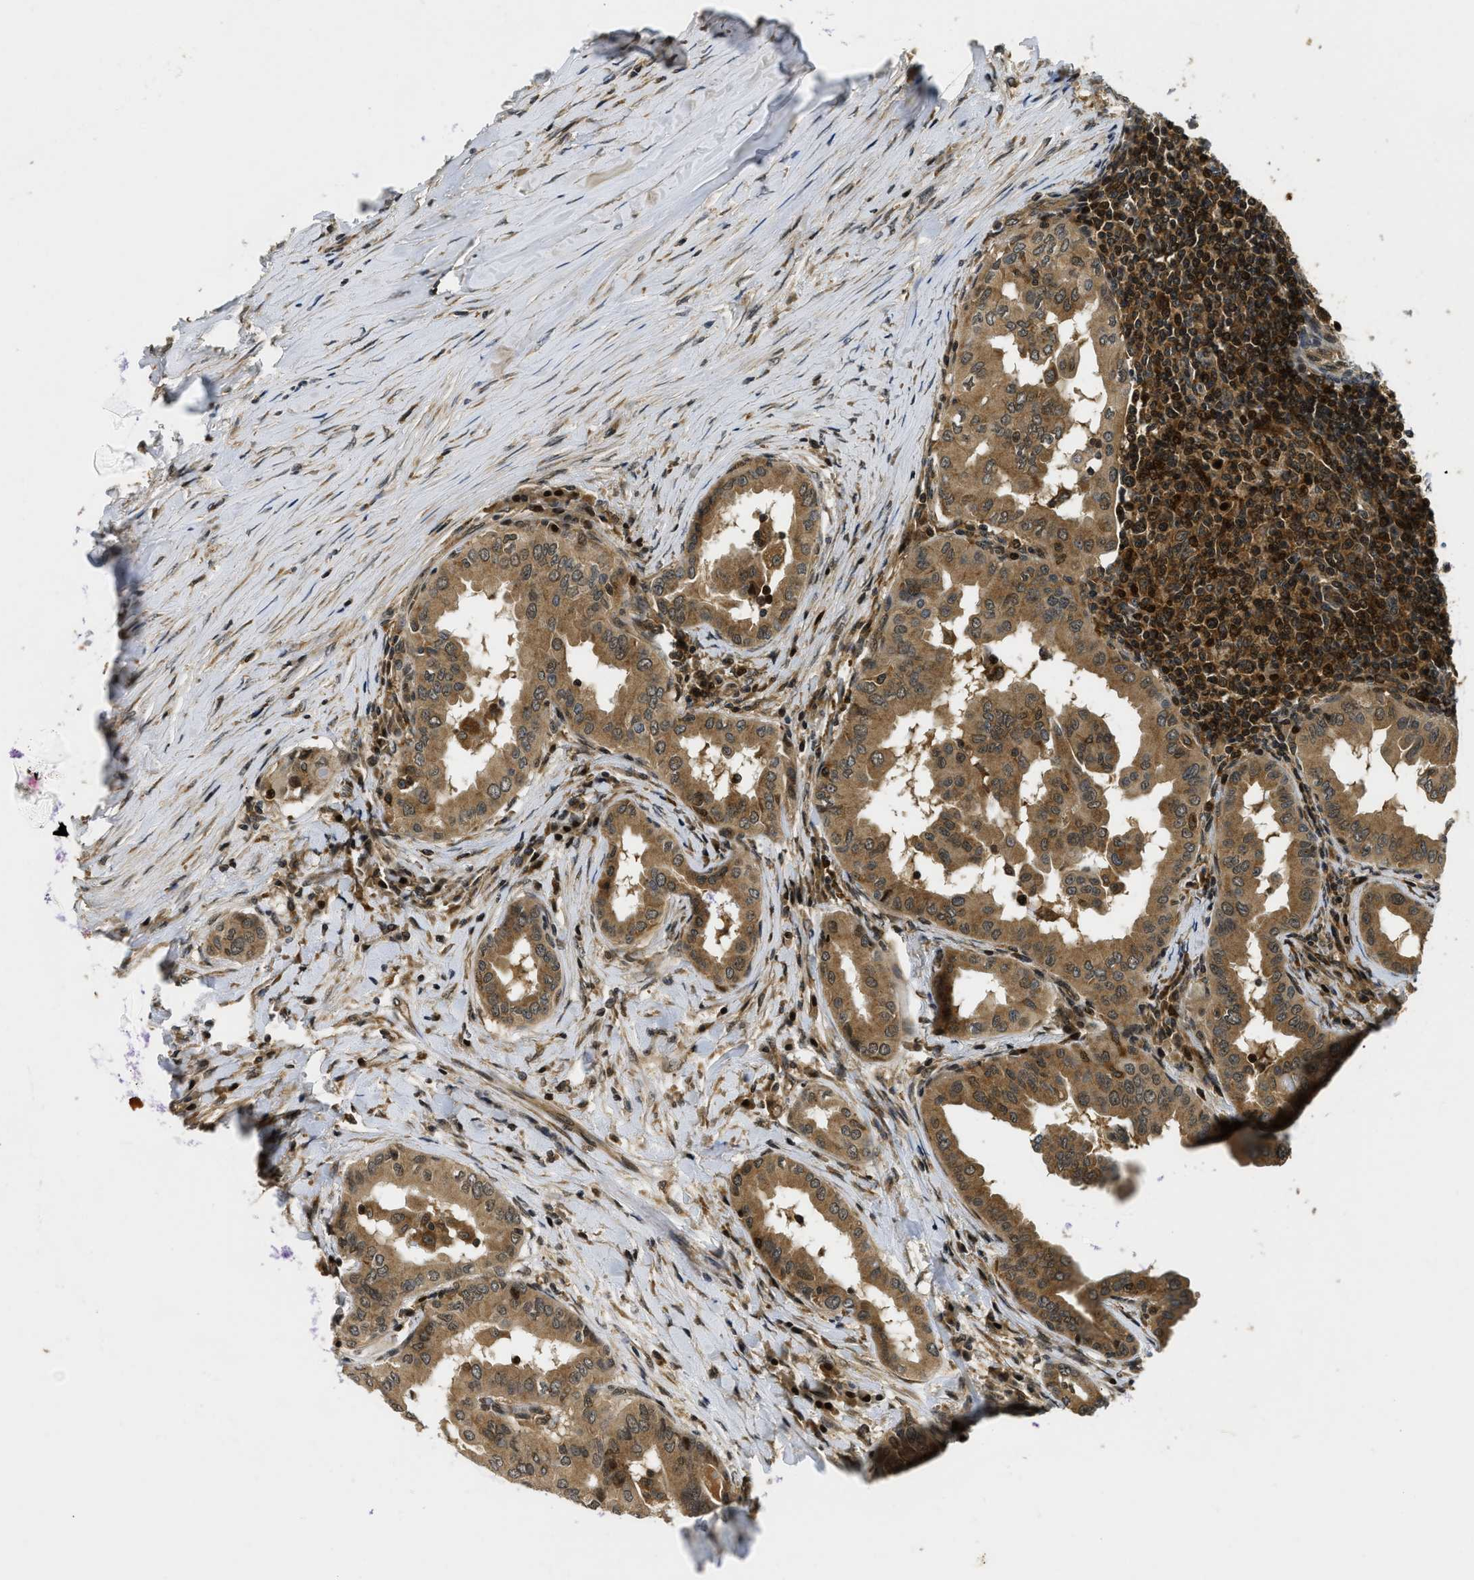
{"staining": {"intensity": "moderate", "quantity": ">75%", "location": "cytoplasmic/membranous"}, "tissue": "thyroid cancer", "cell_type": "Tumor cells", "image_type": "cancer", "snomed": [{"axis": "morphology", "description": "Papillary adenocarcinoma, NOS"}, {"axis": "topography", "description": "Thyroid gland"}], "caption": "This image demonstrates immunohistochemistry (IHC) staining of human thyroid papillary adenocarcinoma, with medium moderate cytoplasmic/membranous expression in about >75% of tumor cells.", "gene": "ADSL", "patient": {"sex": "male", "age": 33}}